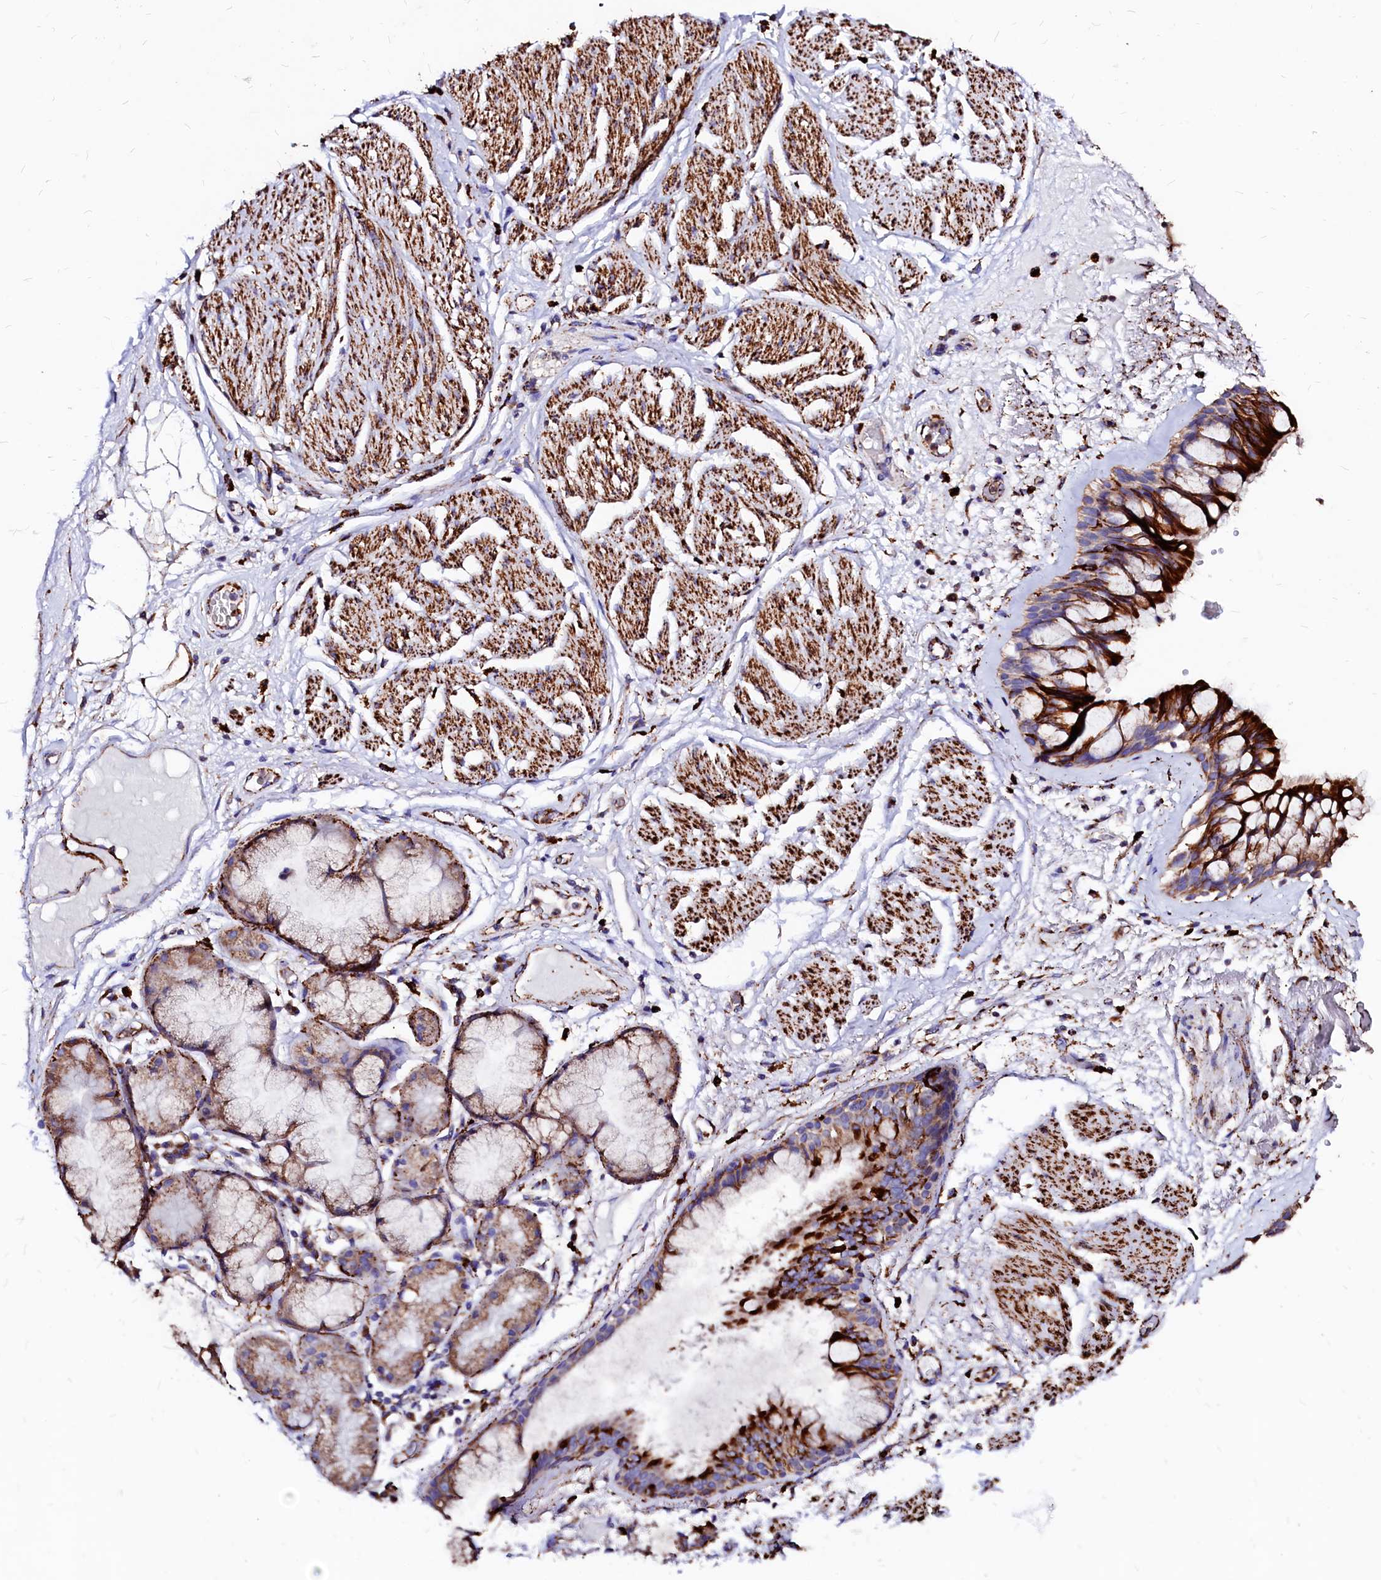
{"staining": {"intensity": "strong", "quantity": ">75%", "location": "cytoplasmic/membranous"}, "tissue": "adipose tissue", "cell_type": "Adipocytes", "image_type": "normal", "snomed": [{"axis": "morphology", "description": "Normal tissue, NOS"}, {"axis": "topography", "description": "Bronchus"}], "caption": "Immunohistochemistry (IHC) (DAB) staining of unremarkable adipose tissue demonstrates strong cytoplasmic/membranous protein staining in approximately >75% of adipocytes.", "gene": "MAOB", "patient": {"sex": "male", "age": 66}}